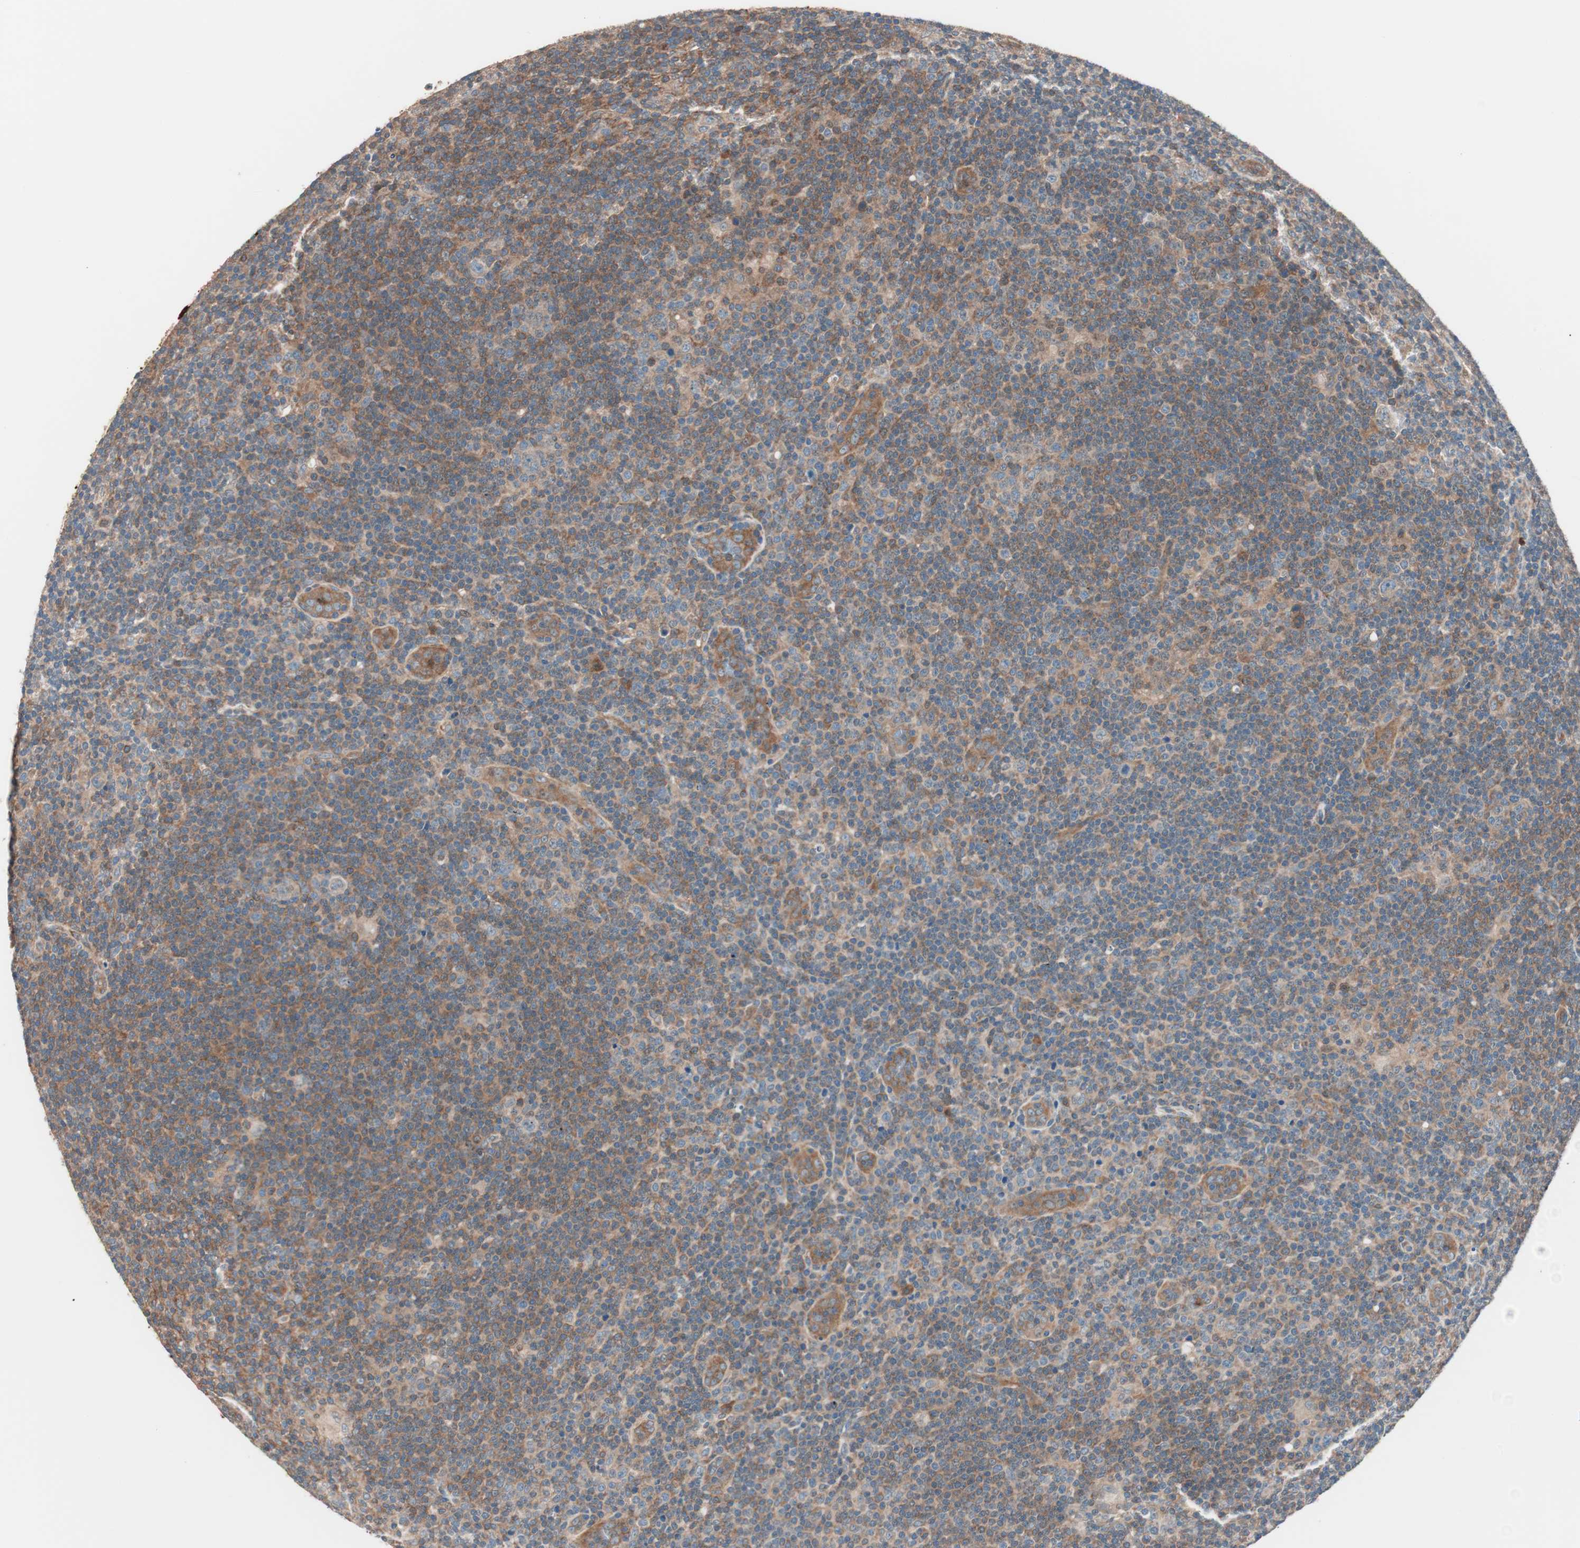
{"staining": {"intensity": "moderate", "quantity": ">75%", "location": "cytoplasmic/membranous"}, "tissue": "lymphoma", "cell_type": "Tumor cells", "image_type": "cancer", "snomed": [{"axis": "morphology", "description": "Hodgkin's disease, NOS"}, {"axis": "topography", "description": "Lymph node"}], "caption": "Tumor cells display medium levels of moderate cytoplasmic/membranous expression in about >75% of cells in human Hodgkin's disease.", "gene": "TSG101", "patient": {"sex": "female", "age": 57}}